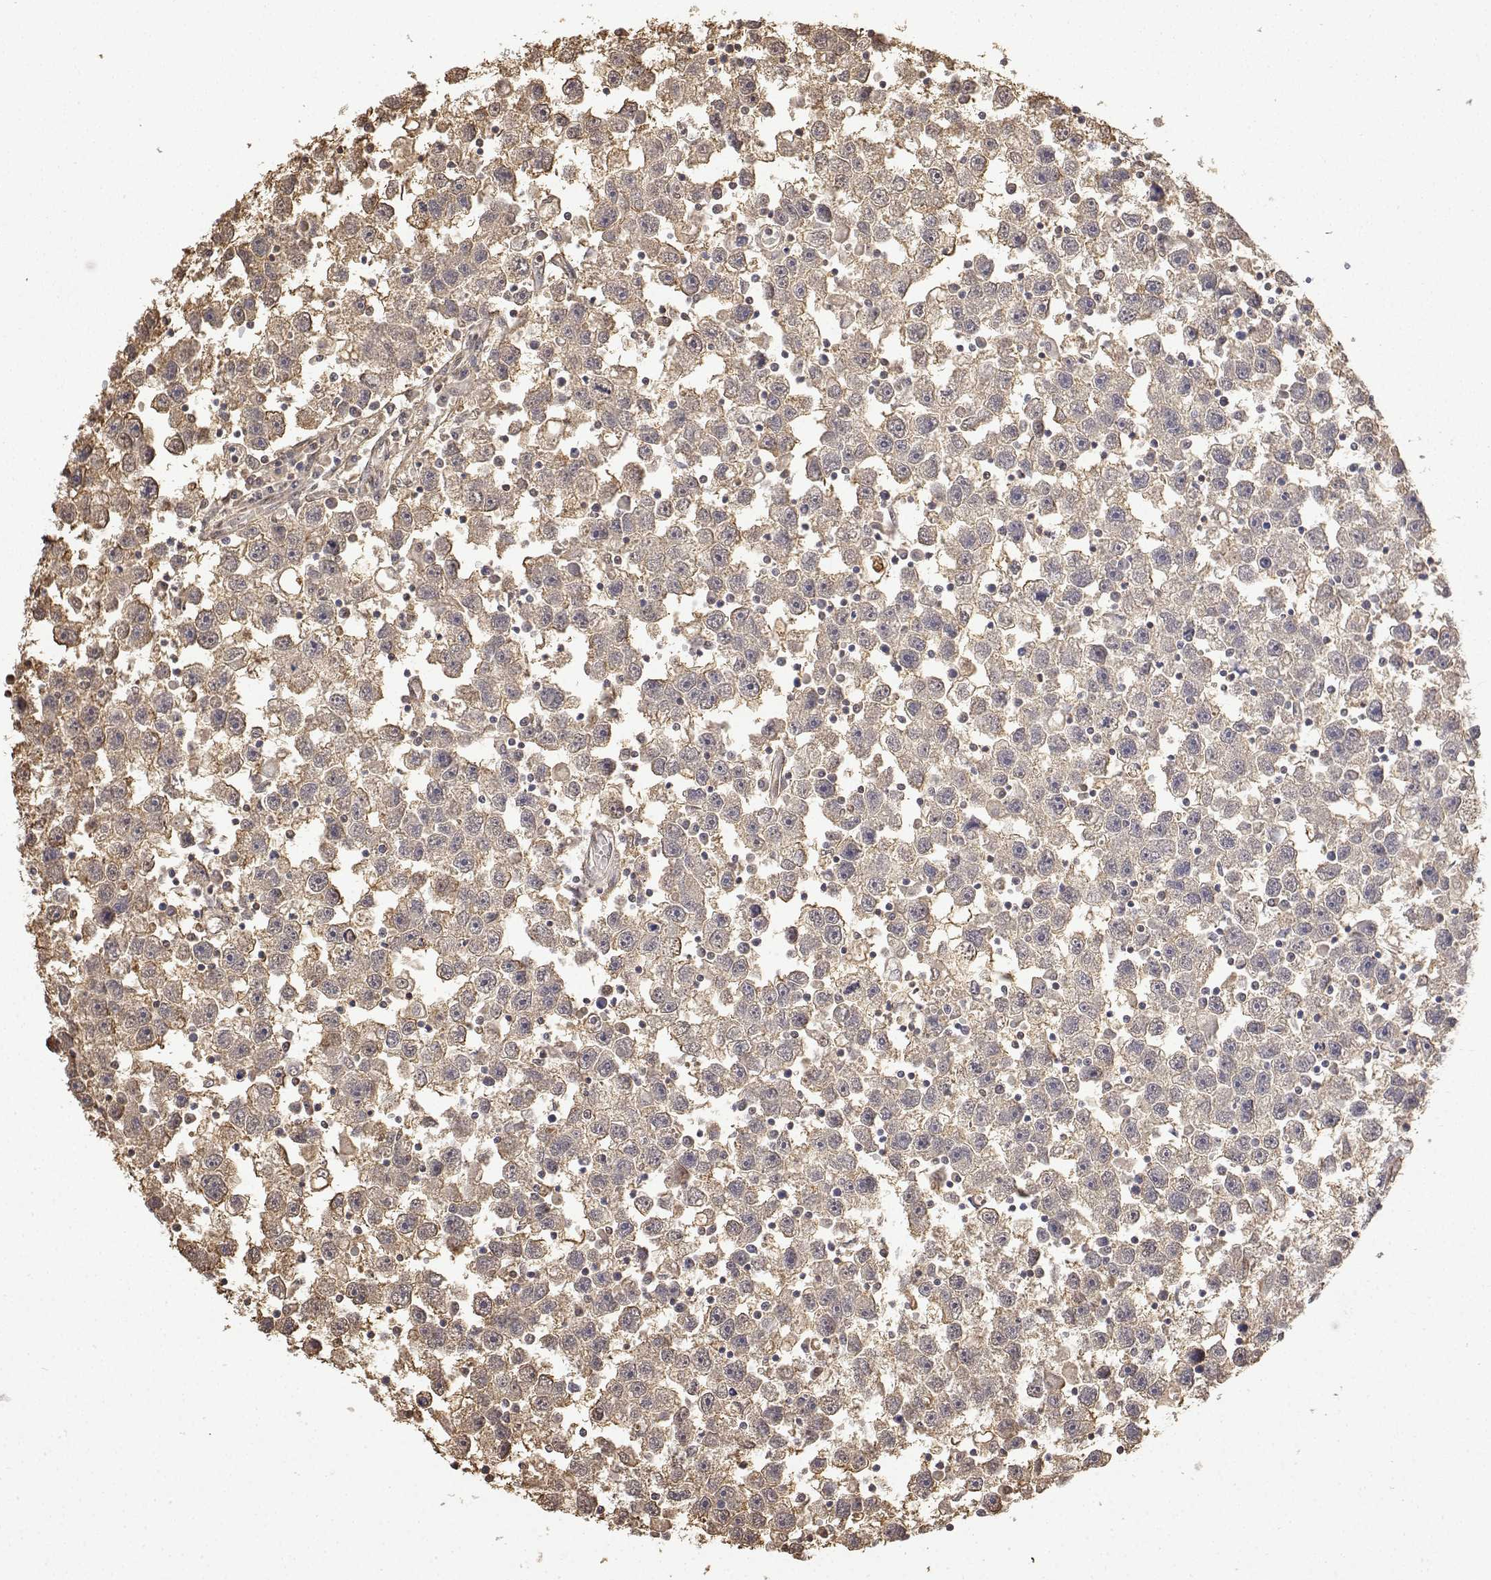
{"staining": {"intensity": "weak", "quantity": "25%-75%", "location": "cytoplasmic/membranous"}, "tissue": "testis cancer", "cell_type": "Tumor cells", "image_type": "cancer", "snomed": [{"axis": "morphology", "description": "Seminoma, NOS"}, {"axis": "topography", "description": "Testis"}], "caption": "Protein staining of seminoma (testis) tissue exhibits weak cytoplasmic/membranous expression in approximately 25%-75% of tumor cells.", "gene": "TPI1", "patient": {"sex": "male", "age": 30}}